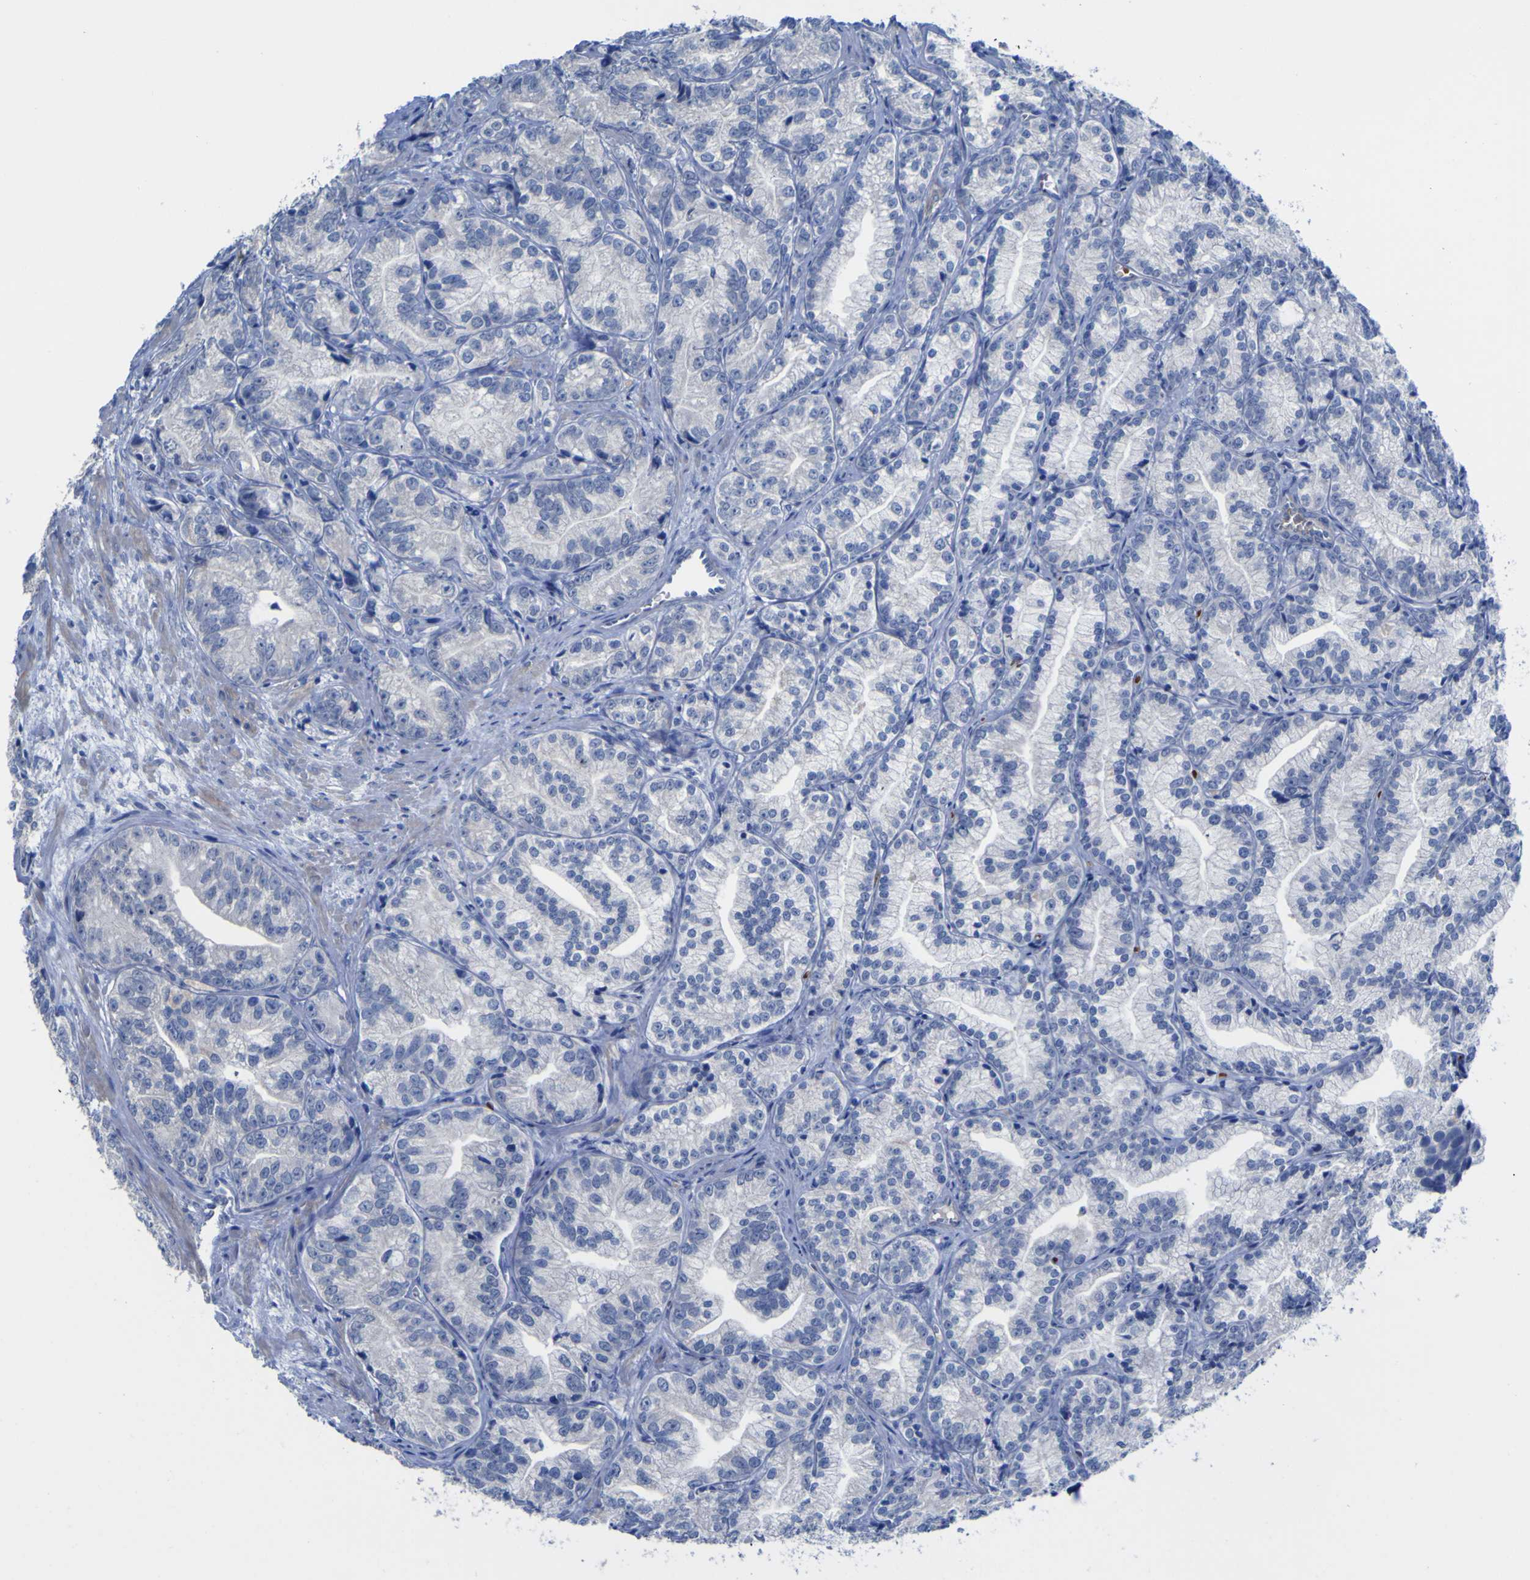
{"staining": {"intensity": "negative", "quantity": "none", "location": "none"}, "tissue": "prostate cancer", "cell_type": "Tumor cells", "image_type": "cancer", "snomed": [{"axis": "morphology", "description": "Adenocarcinoma, Low grade"}, {"axis": "topography", "description": "Prostate"}], "caption": "The histopathology image demonstrates no significant expression in tumor cells of prostate cancer (adenocarcinoma (low-grade)). Brightfield microscopy of immunohistochemistry stained with DAB (brown) and hematoxylin (blue), captured at high magnification.", "gene": "GCM1", "patient": {"sex": "male", "age": 89}}